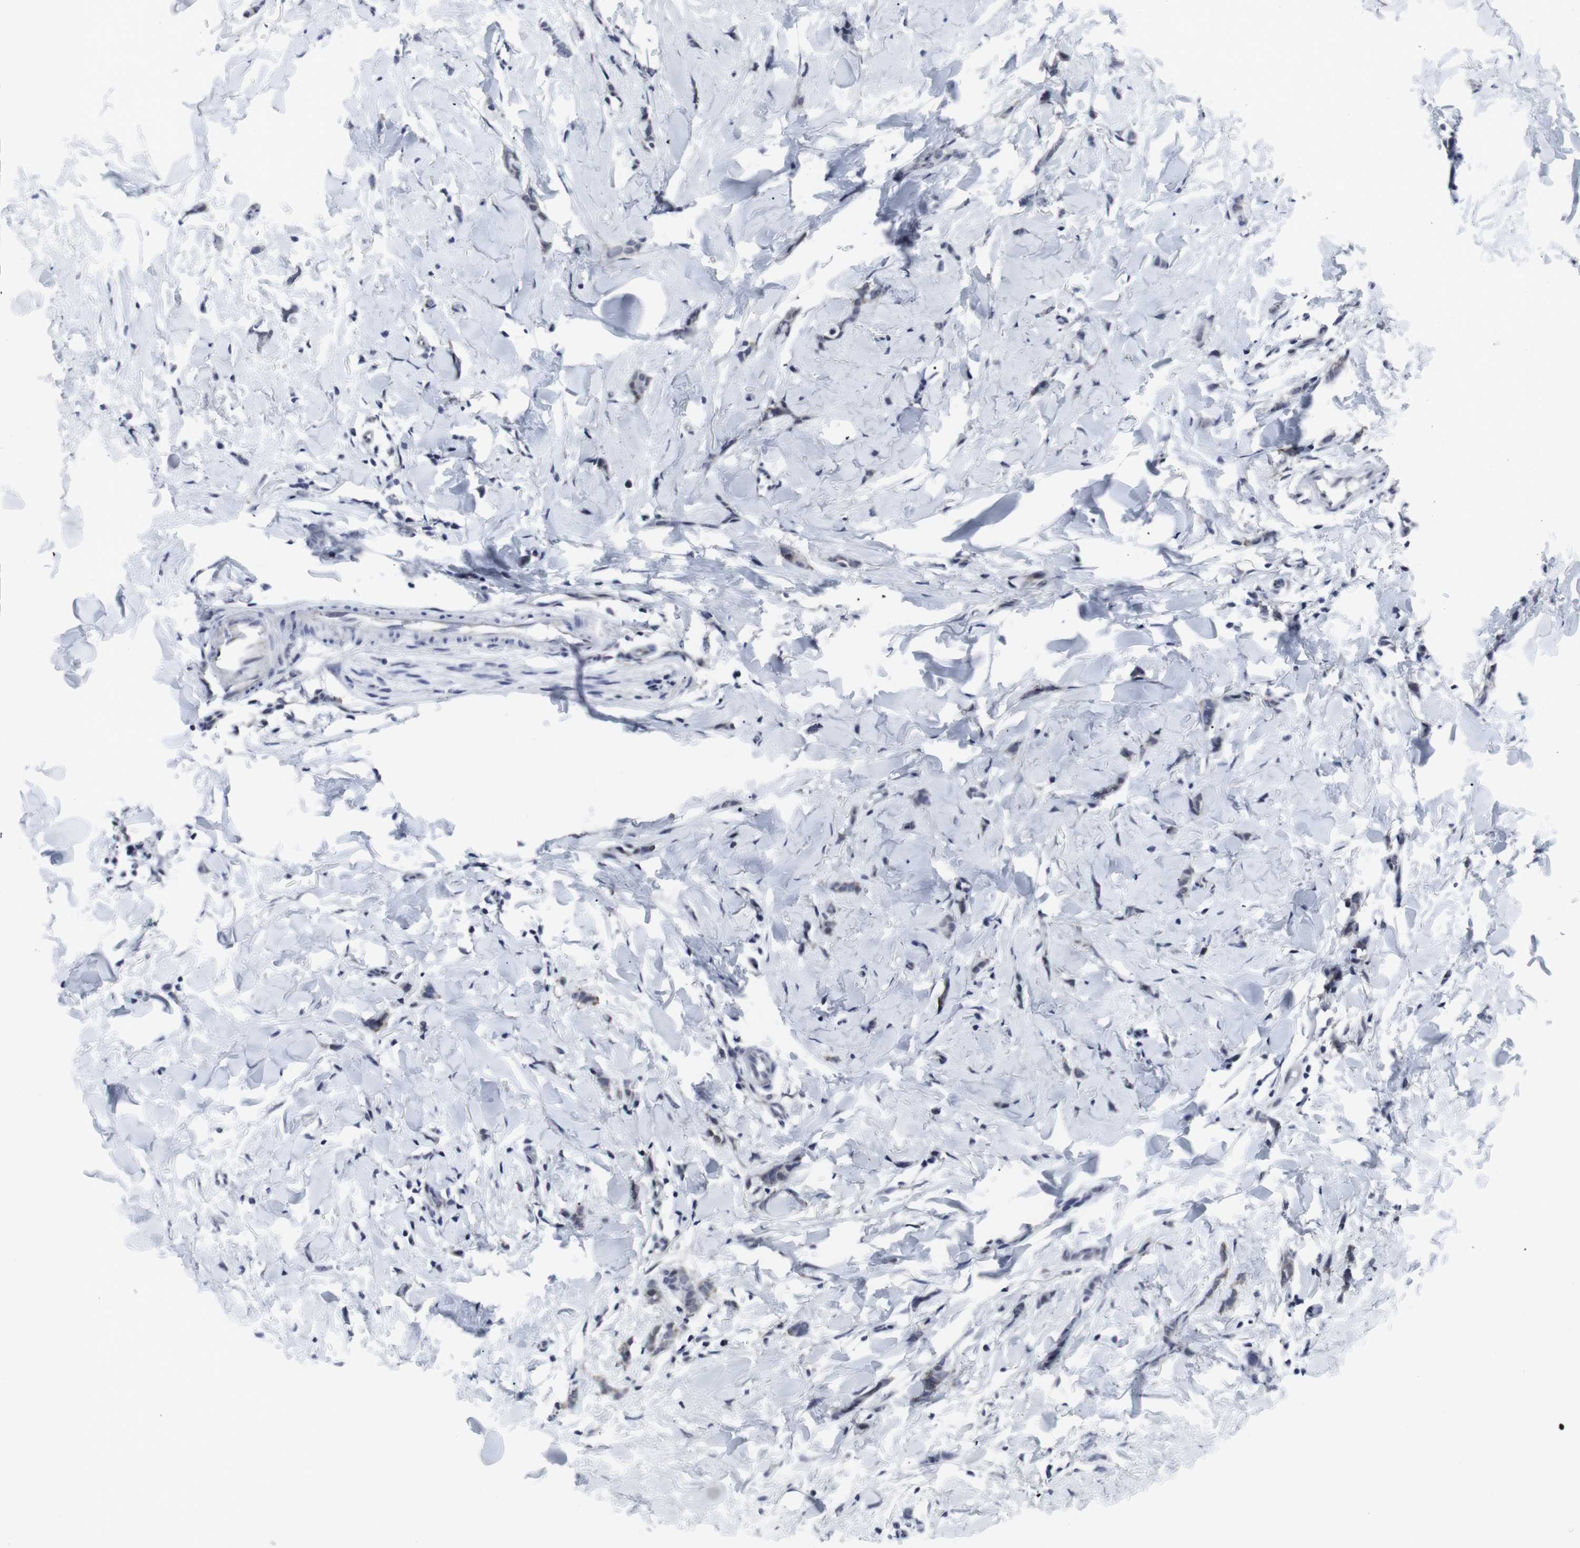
{"staining": {"intensity": "weak", "quantity": "25%-75%", "location": "cytoplasmic/membranous"}, "tissue": "breast cancer", "cell_type": "Tumor cells", "image_type": "cancer", "snomed": [{"axis": "morphology", "description": "Lobular carcinoma"}, {"axis": "topography", "description": "Skin"}, {"axis": "topography", "description": "Breast"}], "caption": "DAB immunohistochemical staining of lobular carcinoma (breast) exhibits weak cytoplasmic/membranous protein positivity in about 25%-75% of tumor cells.", "gene": "GEMIN2", "patient": {"sex": "female", "age": 46}}